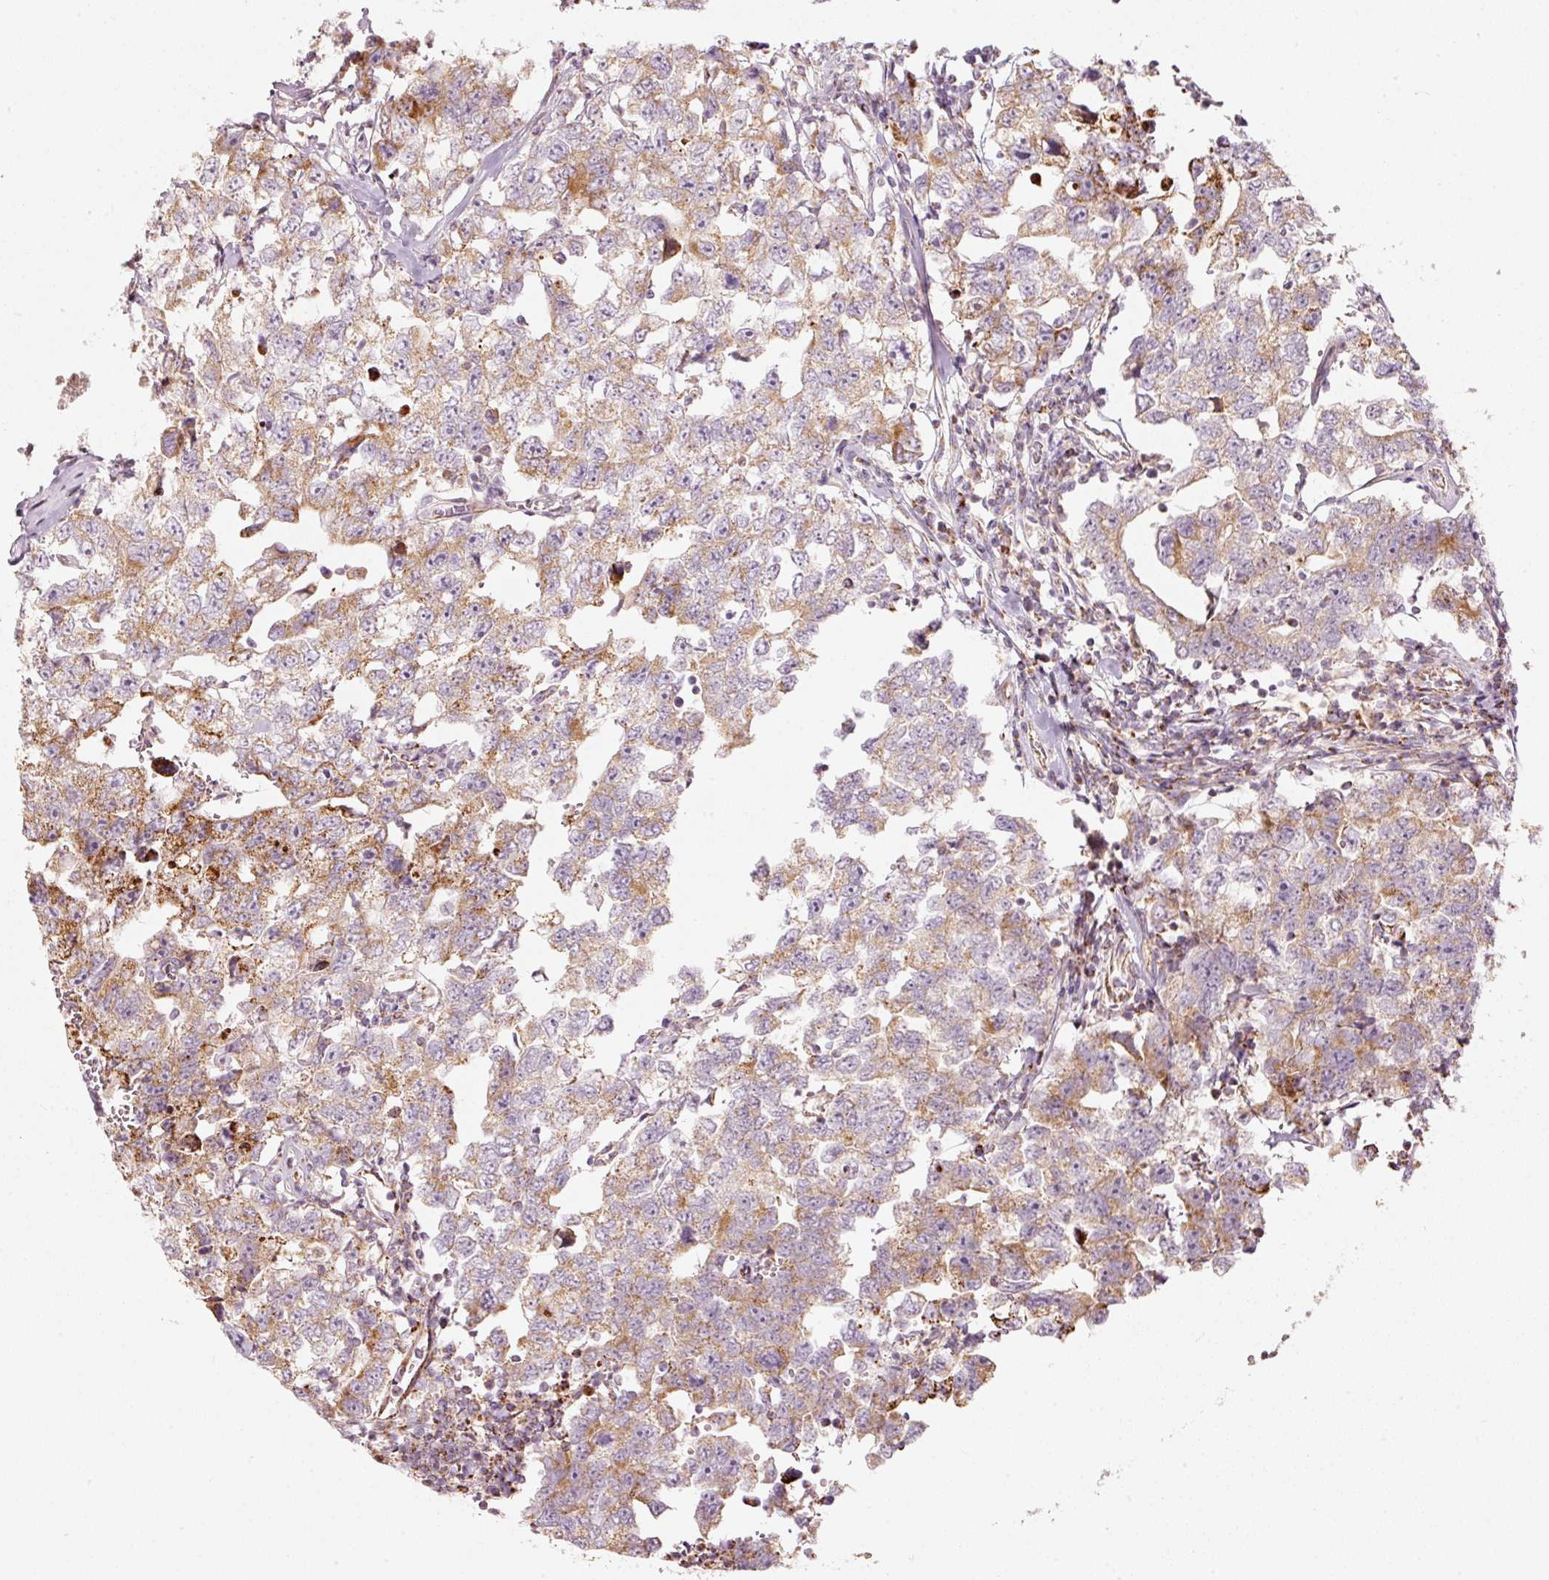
{"staining": {"intensity": "moderate", "quantity": ">75%", "location": "cytoplasmic/membranous"}, "tissue": "testis cancer", "cell_type": "Tumor cells", "image_type": "cancer", "snomed": [{"axis": "morphology", "description": "Carcinoma, Embryonal, NOS"}, {"axis": "topography", "description": "Testis"}], "caption": "A high-resolution histopathology image shows IHC staining of testis cancer, which reveals moderate cytoplasmic/membranous staining in about >75% of tumor cells.", "gene": "C17orf98", "patient": {"sex": "male", "age": 22}}